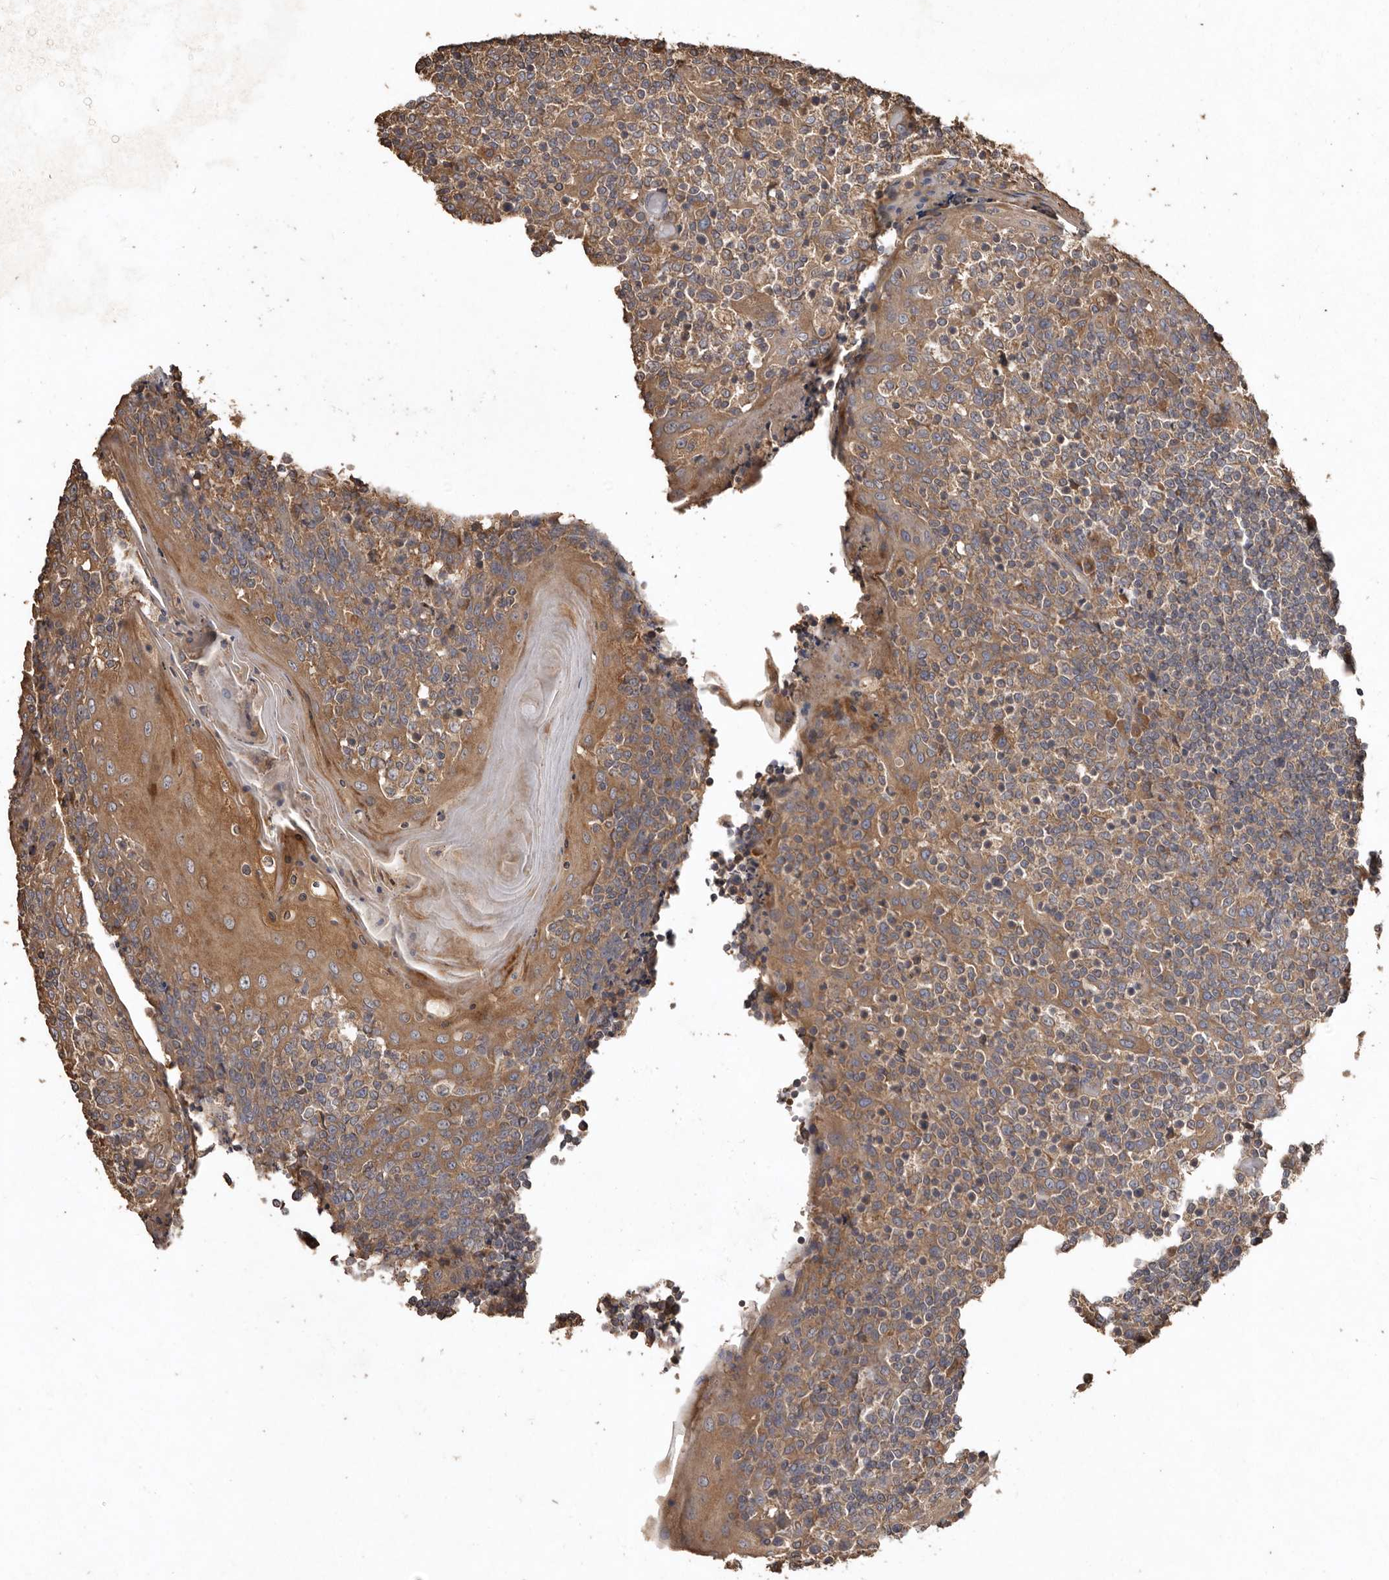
{"staining": {"intensity": "moderate", "quantity": ">75%", "location": "cytoplasmic/membranous"}, "tissue": "tonsil", "cell_type": "Germinal center cells", "image_type": "normal", "snomed": [{"axis": "morphology", "description": "Normal tissue, NOS"}, {"axis": "topography", "description": "Tonsil"}], "caption": "Tonsil was stained to show a protein in brown. There is medium levels of moderate cytoplasmic/membranous expression in about >75% of germinal center cells. The staining was performed using DAB (3,3'-diaminobenzidine) to visualize the protein expression in brown, while the nuclei were stained in blue with hematoxylin (Magnification: 20x).", "gene": "FLCN", "patient": {"sex": "female", "age": 19}}